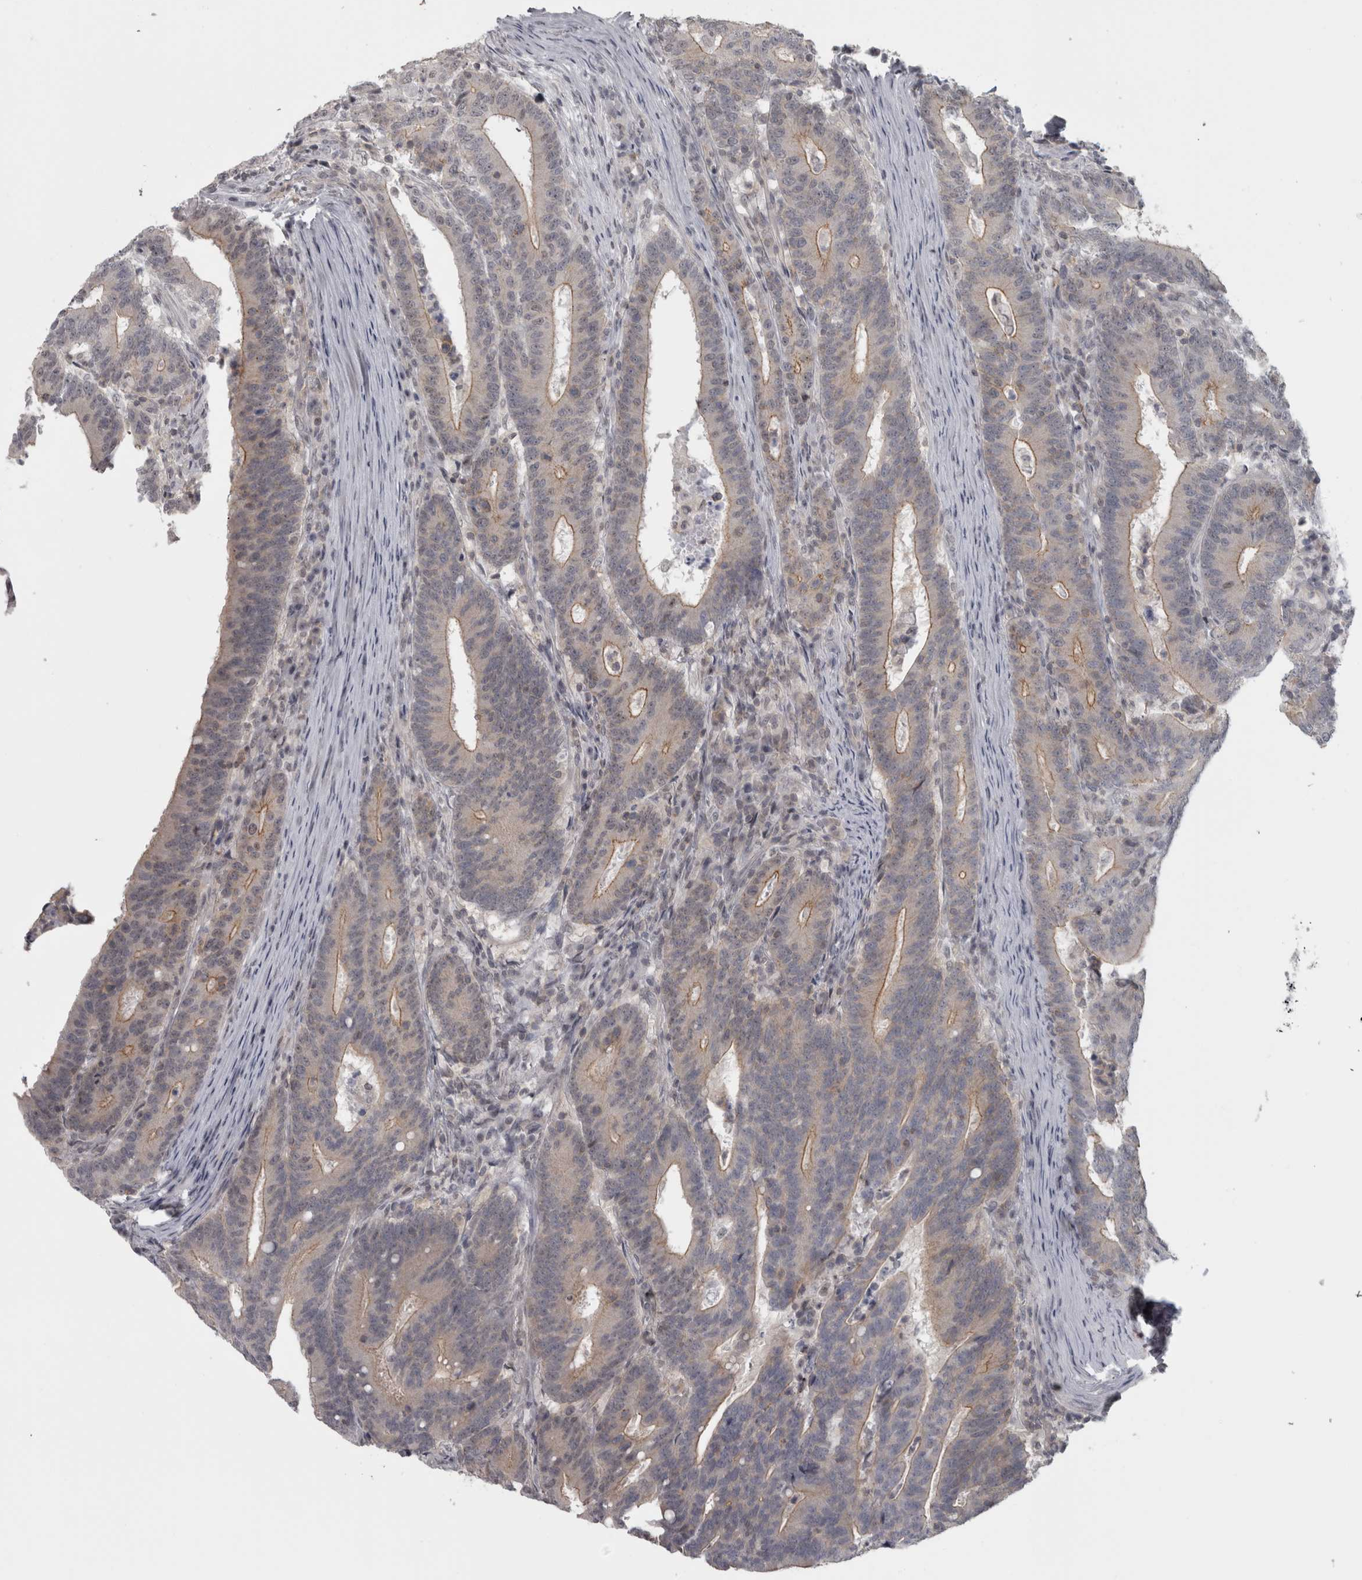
{"staining": {"intensity": "weak", "quantity": "25%-75%", "location": "cytoplasmic/membranous"}, "tissue": "colorectal cancer", "cell_type": "Tumor cells", "image_type": "cancer", "snomed": [{"axis": "morphology", "description": "Adenocarcinoma, NOS"}, {"axis": "topography", "description": "Colon"}], "caption": "A brown stain labels weak cytoplasmic/membranous staining of a protein in human colorectal cancer (adenocarcinoma) tumor cells. The staining is performed using DAB brown chromogen to label protein expression. The nuclei are counter-stained blue using hematoxylin.", "gene": "PPP1R12B", "patient": {"sex": "female", "age": 66}}